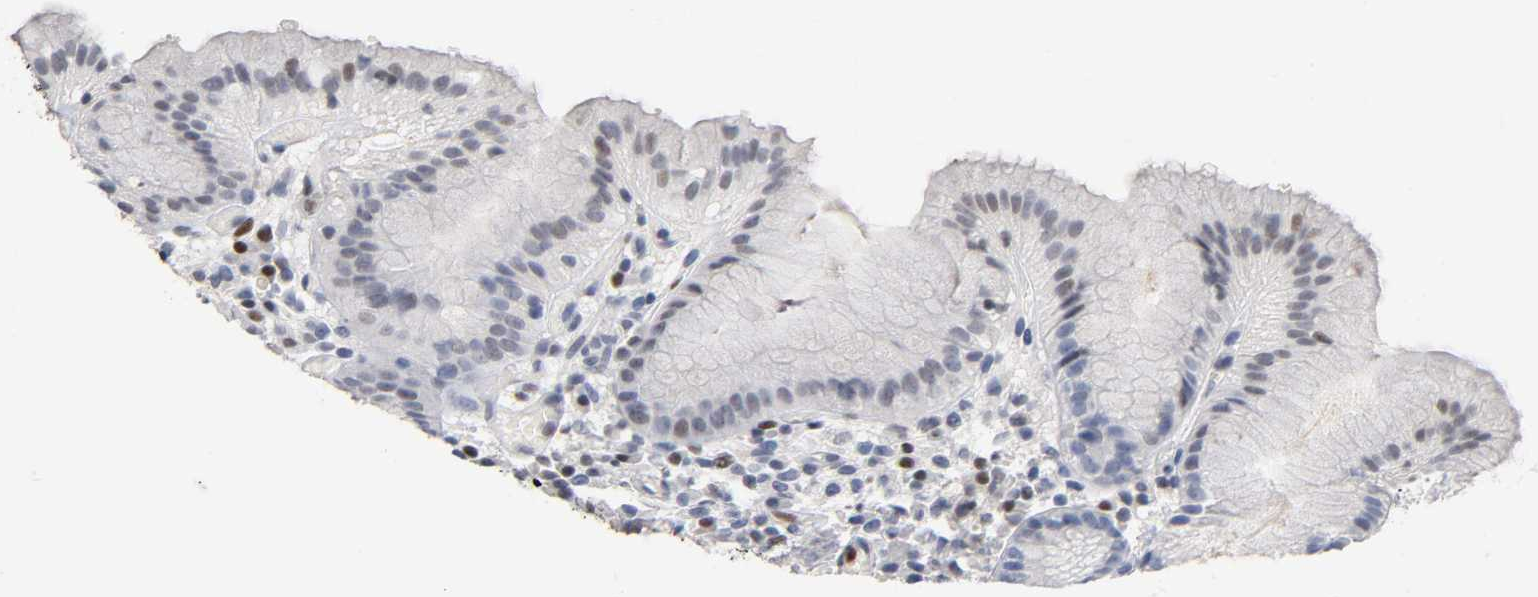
{"staining": {"intensity": "negative", "quantity": "none", "location": "none"}, "tissue": "stomach", "cell_type": "Glandular cells", "image_type": "normal", "snomed": [{"axis": "morphology", "description": "Normal tissue, NOS"}, {"axis": "topography", "description": "Stomach"}, {"axis": "topography", "description": "Stomach, lower"}], "caption": "There is no significant expression in glandular cells of stomach. Nuclei are stained in blue.", "gene": "SP3", "patient": {"sex": "female", "age": 75}}